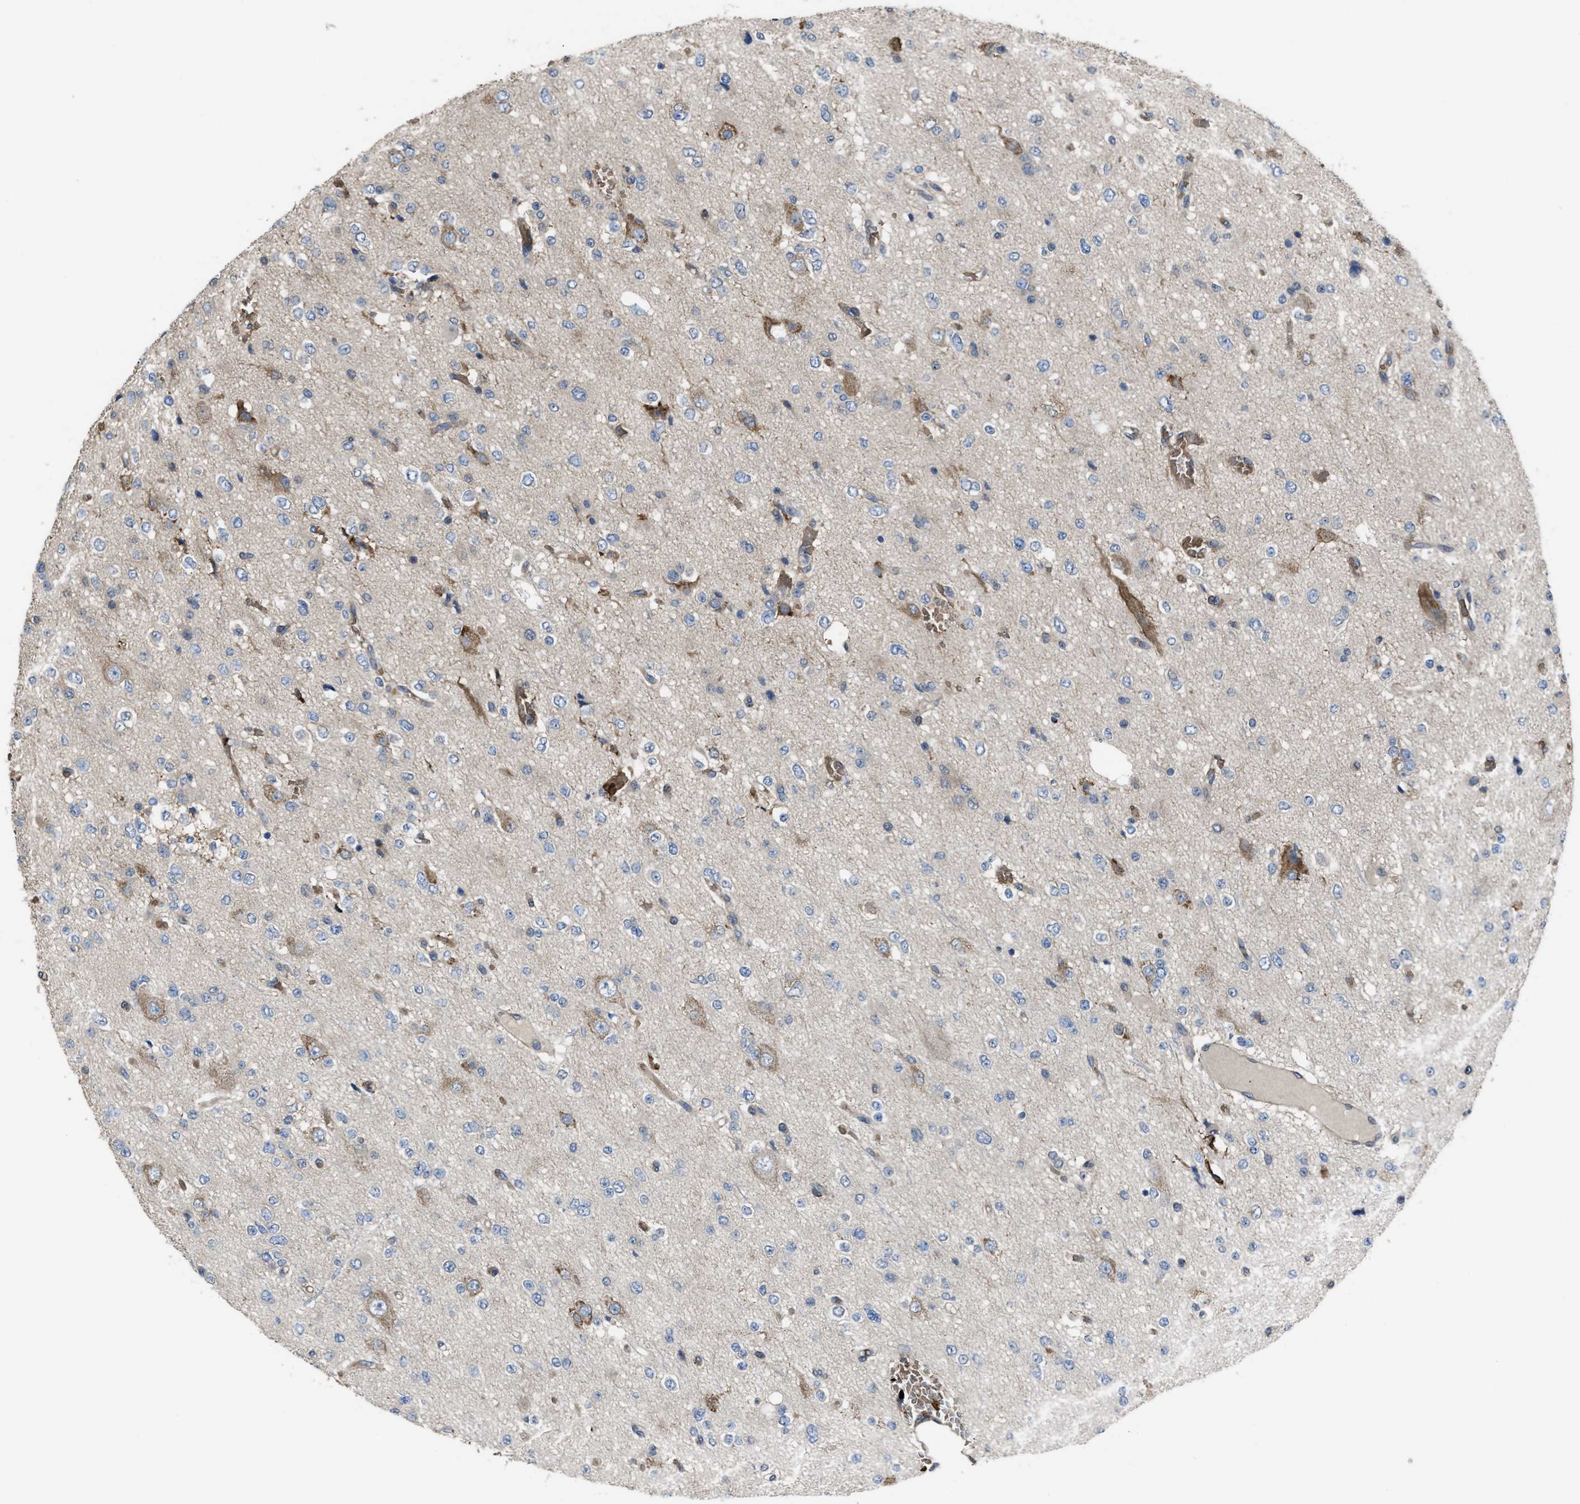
{"staining": {"intensity": "negative", "quantity": "none", "location": "none"}, "tissue": "glioma", "cell_type": "Tumor cells", "image_type": "cancer", "snomed": [{"axis": "morphology", "description": "Glioma, malignant, Low grade"}, {"axis": "topography", "description": "Brain"}], "caption": "An immunohistochemistry (IHC) micrograph of low-grade glioma (malignant) is shown. There is no staining in tumor cells of low-grade glioma (malignant).", "gene": "SELENOM", "patient": {"sex": "male", "age": 38}}